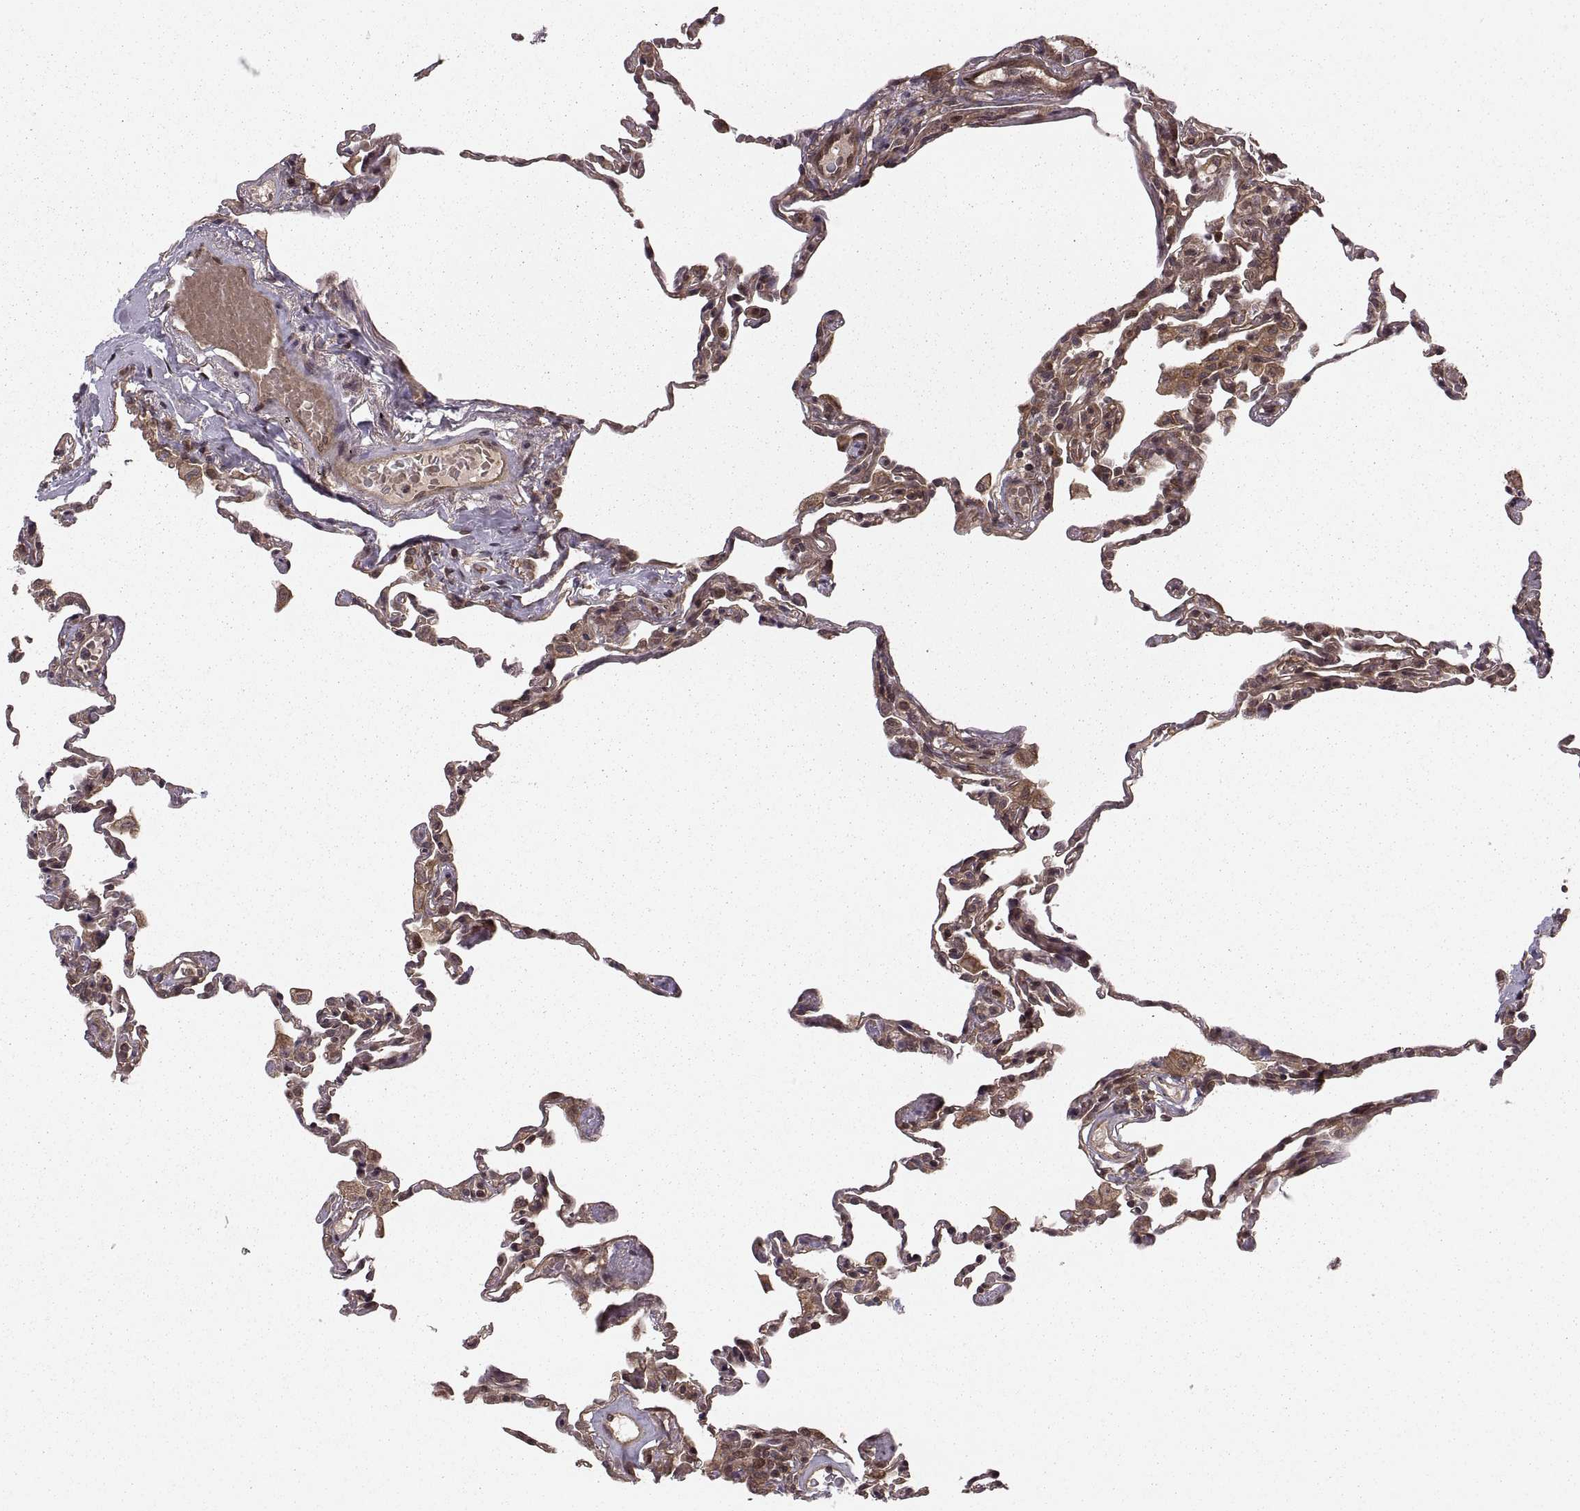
{"staining": {"intensity": "moderate", "quantity": ">75%", "location": "cytoplasmic/membranous"}, "tissue": "lung", "cell_type": "Alveolar cells", "image_type": "normal", "snomed": [{"axis": "morphology", "description": "Normal tissue, NOS"}, {"axis": "topography", "description": "Lung"}], "caption": "Benign lung demonstrates moderate cytoplasmic/membranous expression in approximately >75% of alveolar cells.", "gene": "DEDD", "patient": {"sex": "female", "age": 57}}